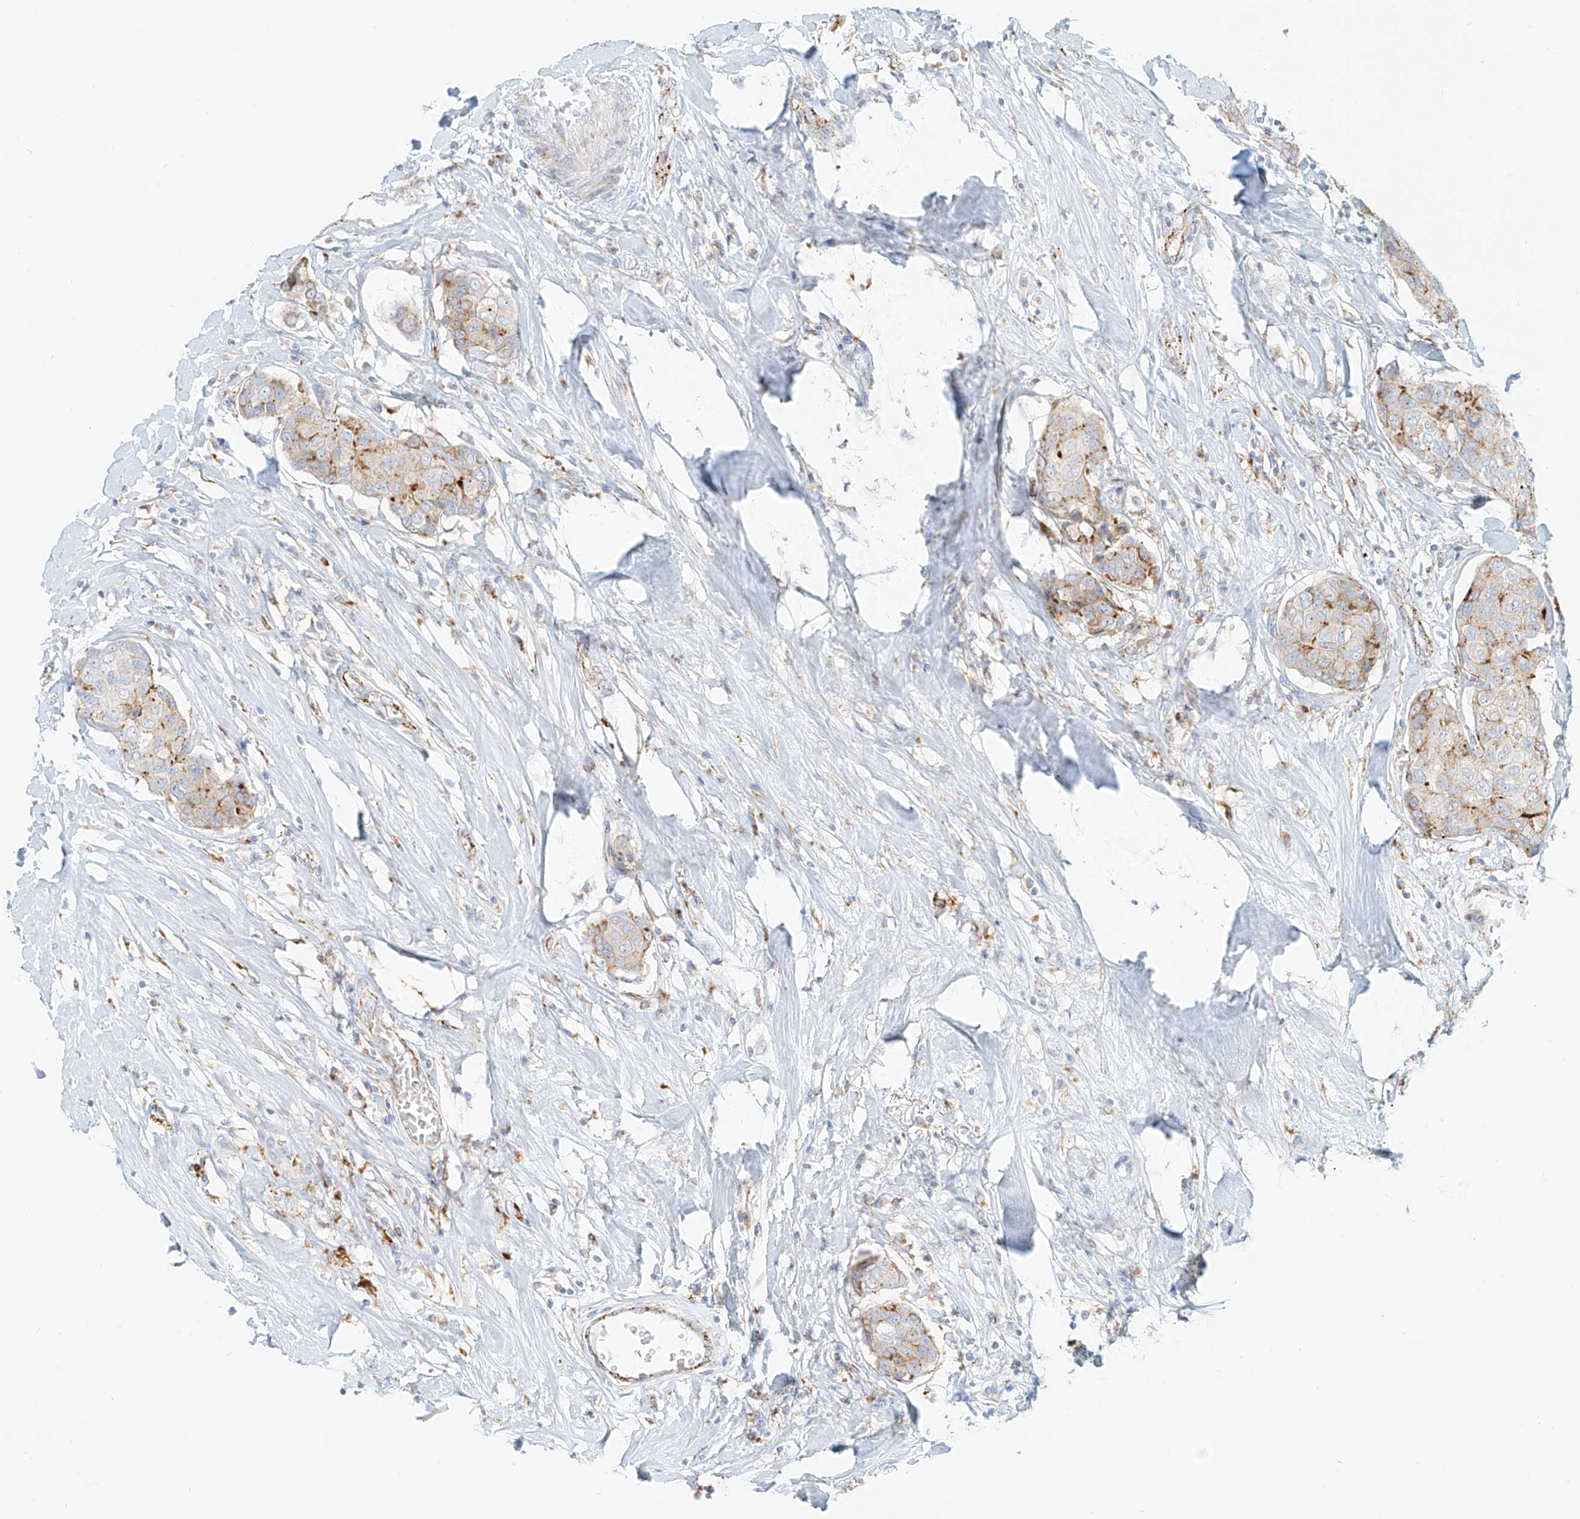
{"staining": {"intensity": "moderate", "quantity": "25%-75%", "location": "cytoplasmic/membranous"}, "tissue": "breast cancer", "cell_type": "Tumor cells", "image_type": "cancer", "snomed": [{"axis": "morphology", "description": "Duct carcinoma"}, {"axis": "topography", "description": "Breast"}], "caption": "This micrograph exhibits immunohistochemistry staining of human breast cancer (invasive ductal carcinoma), with medium moderate cytoplasmic/membranous positivity in approximately 25%-75% of tumor cells.", "gene": "SLC35F6", "patient": {"sex": "female", "age": 80}}